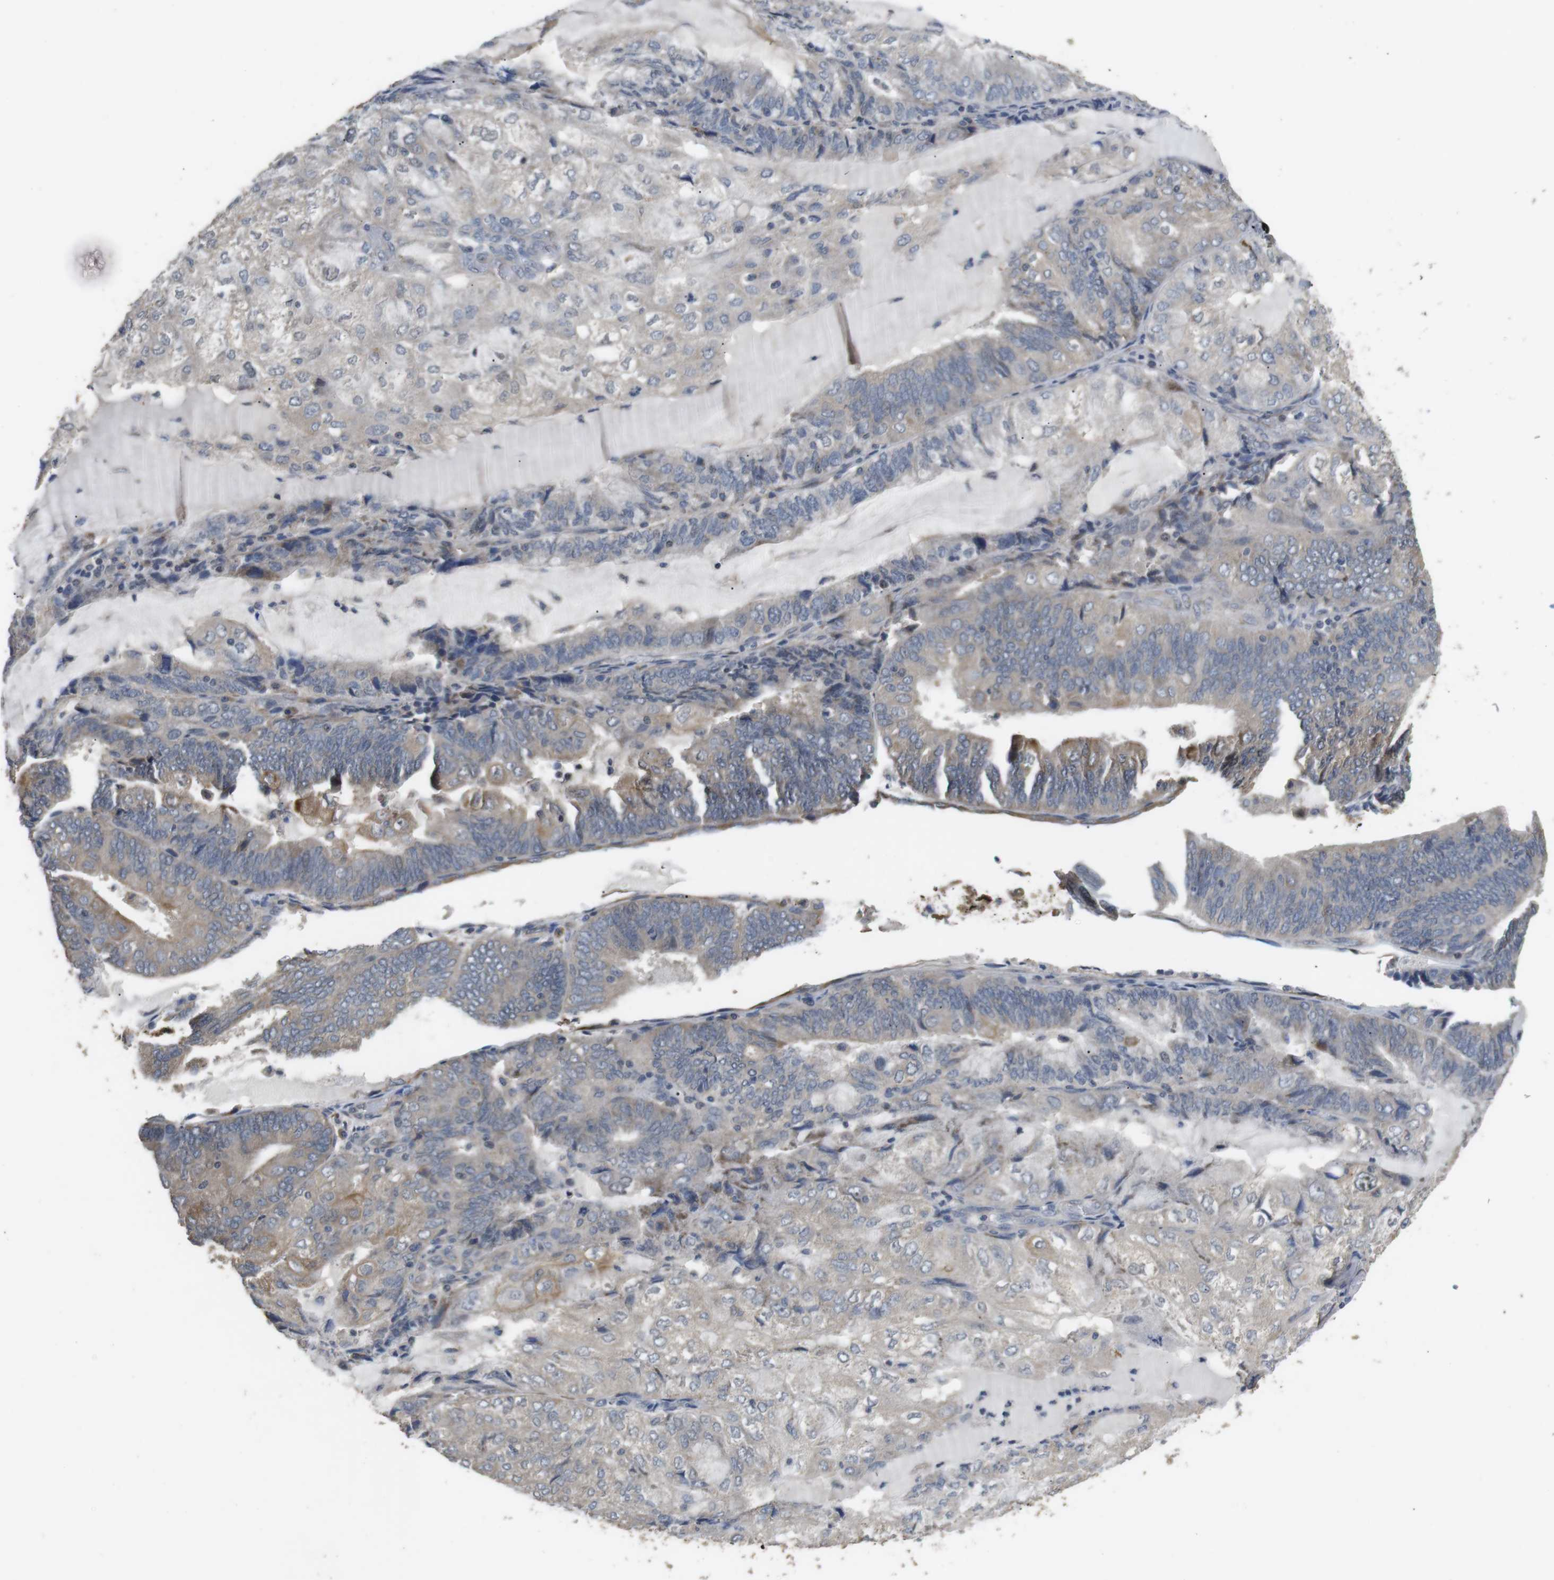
{"staining": {"intensity": "weak", "quantity": "<25%", "location": "cytoplasmic/membranous"}, "tissue": "endometrial cancer", "cell_type": "Tumor cells", "image_type": "cancer", "snomed": [{"axis": "morphology", "description": "Adenocarcinoma, NOS"}, {"axis": "topography", "description": "Endometrium"}], "caption": "Human endometrial cancer (adenocarcinoma) stained for a protein using IHC reveals no expression in tumor cells.", "gene": "ADGRL3", "patient": {"sex": "female", "age": 81}}